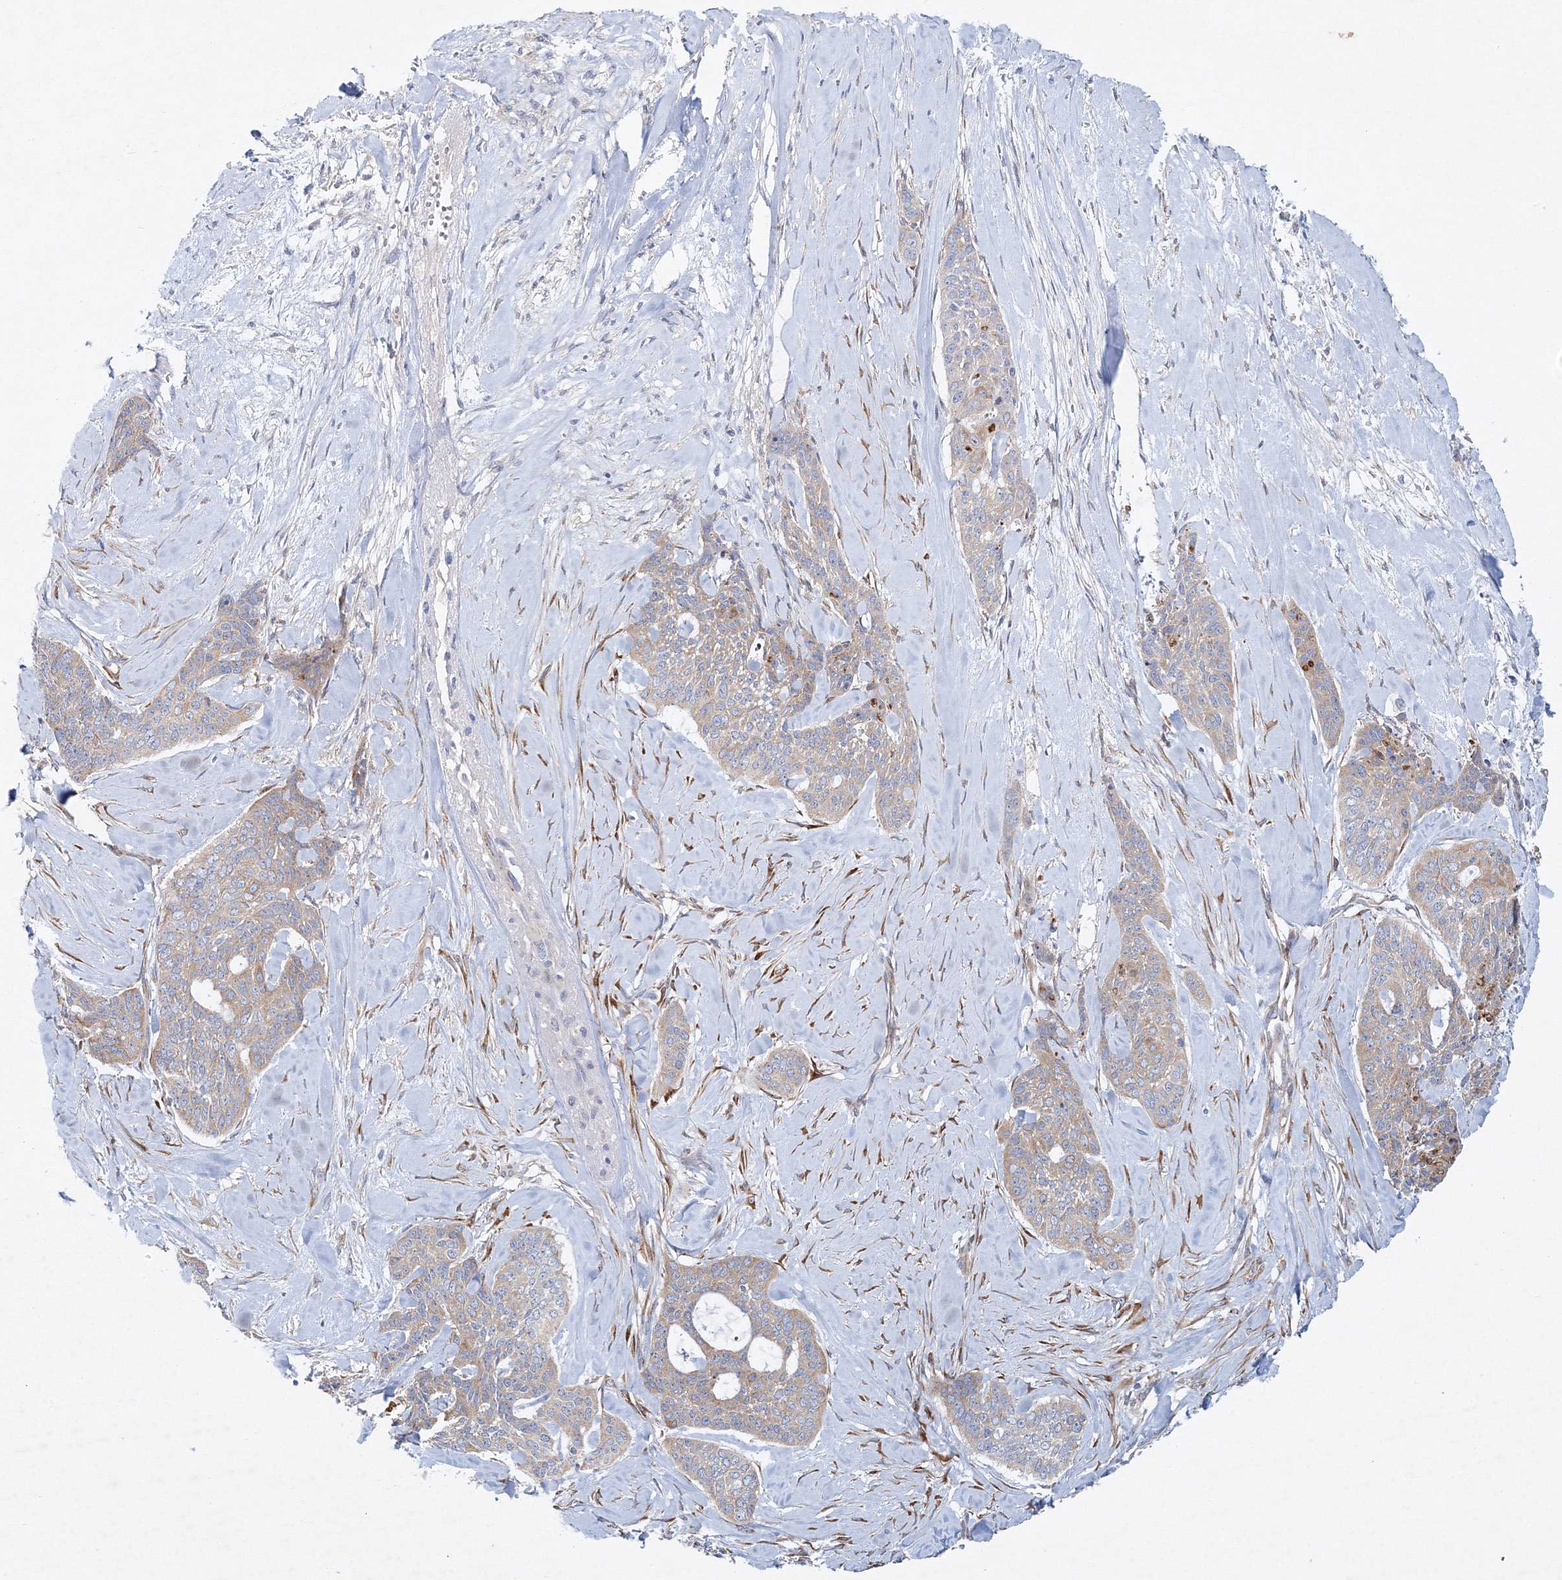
{"staining": {"intensity": "weak", "quantity": "25%-75%", "location": "cytoplasmic/membranous"}, "tissue": "skin cancer", "cell_type": "Tumor cells", "image_type": "cancer", "snomed": [{"axis": "morphology", "description": "Basal cell carcinoma"}, {"axis": "topography", "description": "Skin"}], "caption": "The histopathology image displays immunohistochemical staining of skin cancer (basal cell carcinoma). There is weak cytoplasmic/membranous expression is present in approximately 25%-75% of tumor cells. The staining was performed using DAB (3,3'-diaminobenzidine), with brown indicating positive protein expression. Nuclei are stained blue with hematoxylin.", "gene": "ZFYVE16", "patient": {"sex": "female", "age": 64}}